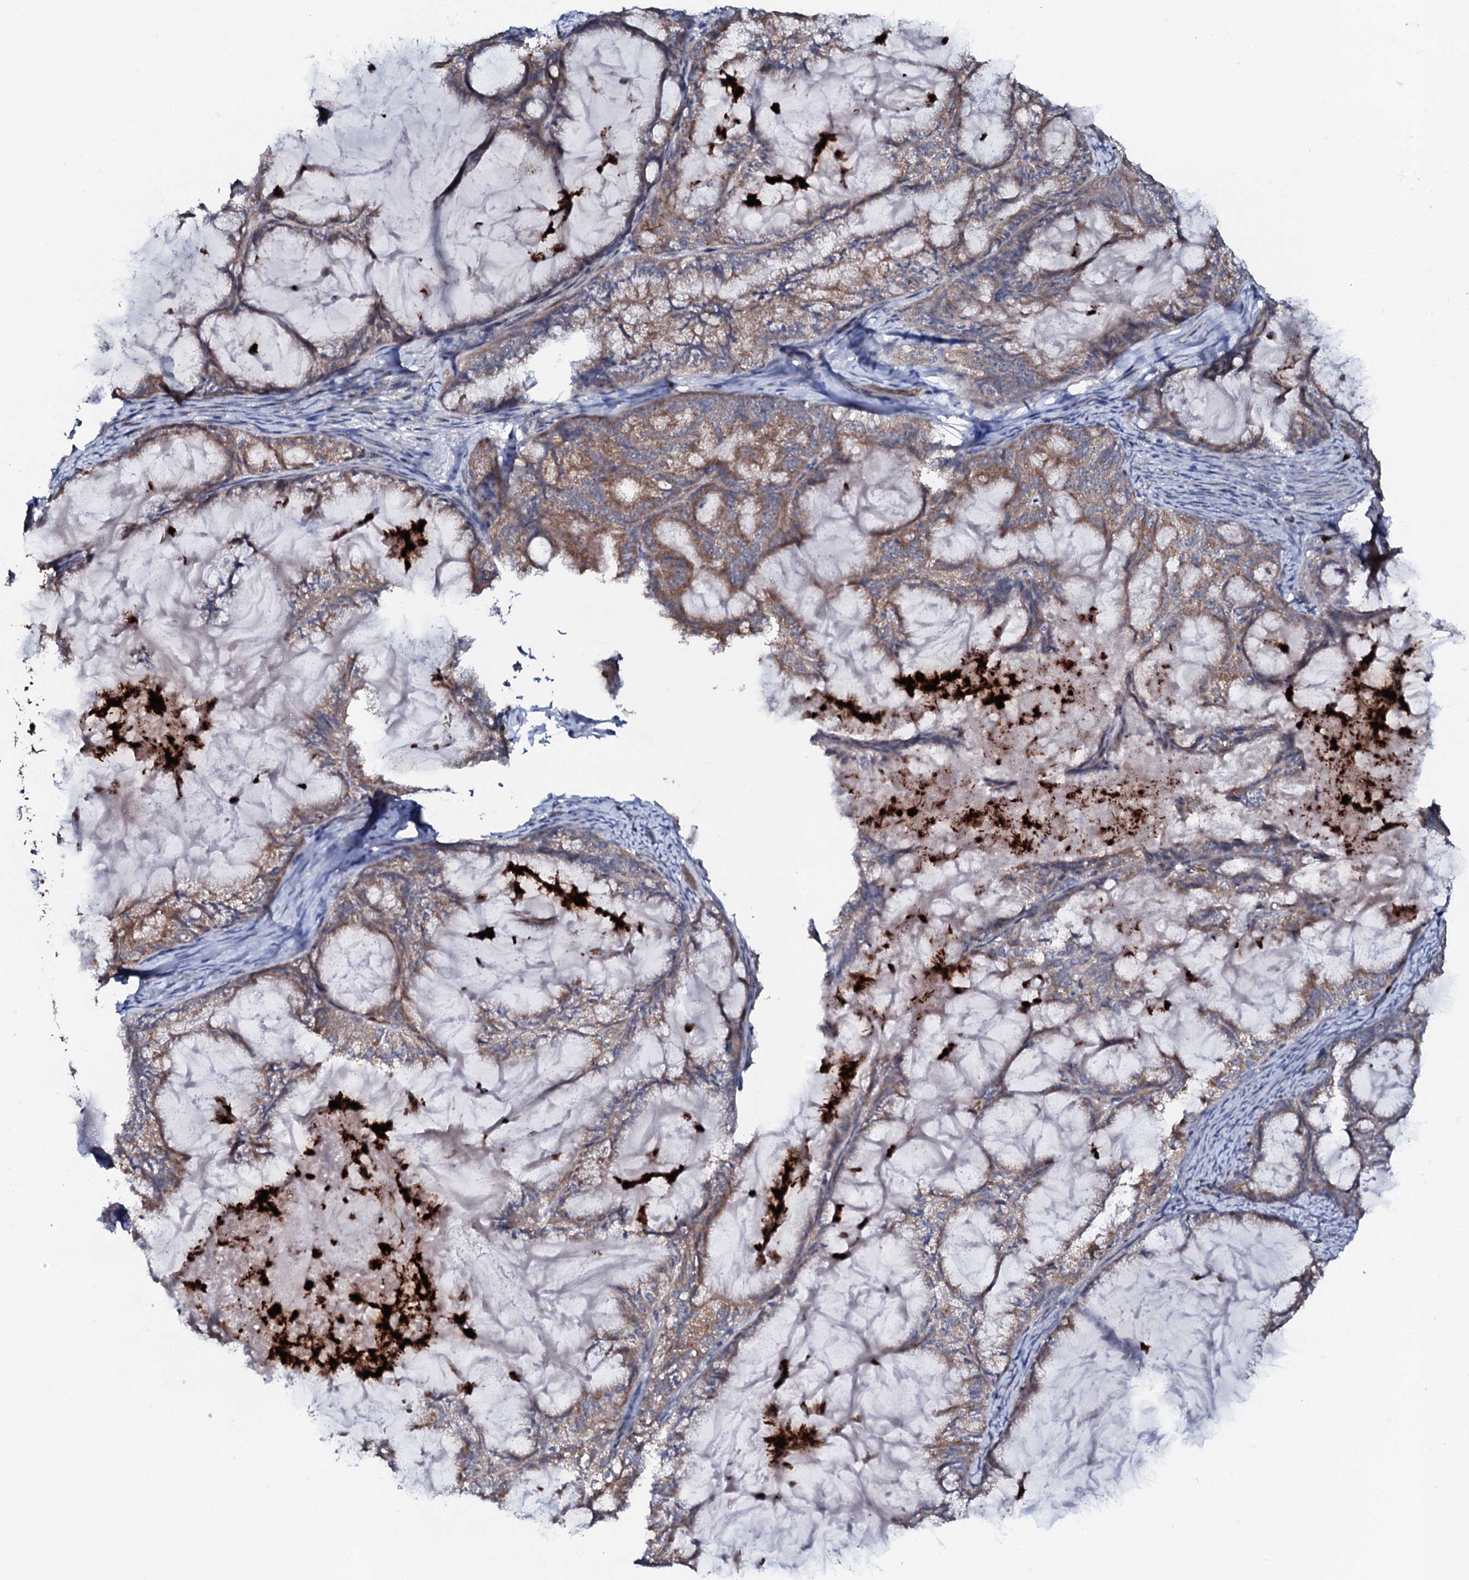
{"staining": {"intensity": "moderate", "quantity": "25%-75%", "location": "cytoplasmic/membranous"}, "tissue": "endometrial cancer", "cell_type": "Tumor cells", "image_type": "cancer", "snomed": [{"axis": "morphology", "description": "Adenocarcinoma, NOS"}, {"axis": "topography", "description": "Endometrium"}], "caption": "High-magnification brightfield microscopy of endometrial cancer (adenocarcinoma) stained with DAB (3,3'-diaminobenzidine) (brown) and counterstained with hematoxylin (blue). tumor cells exhibit moderate cytoplasmic/membranous expression is appreciated in approximately25%-75% of cells. (brown staining indicates protein expression, while blue staining denotes nuclei).", "gene": "COG6", "patient": {"sex": "female", "age": 86}}